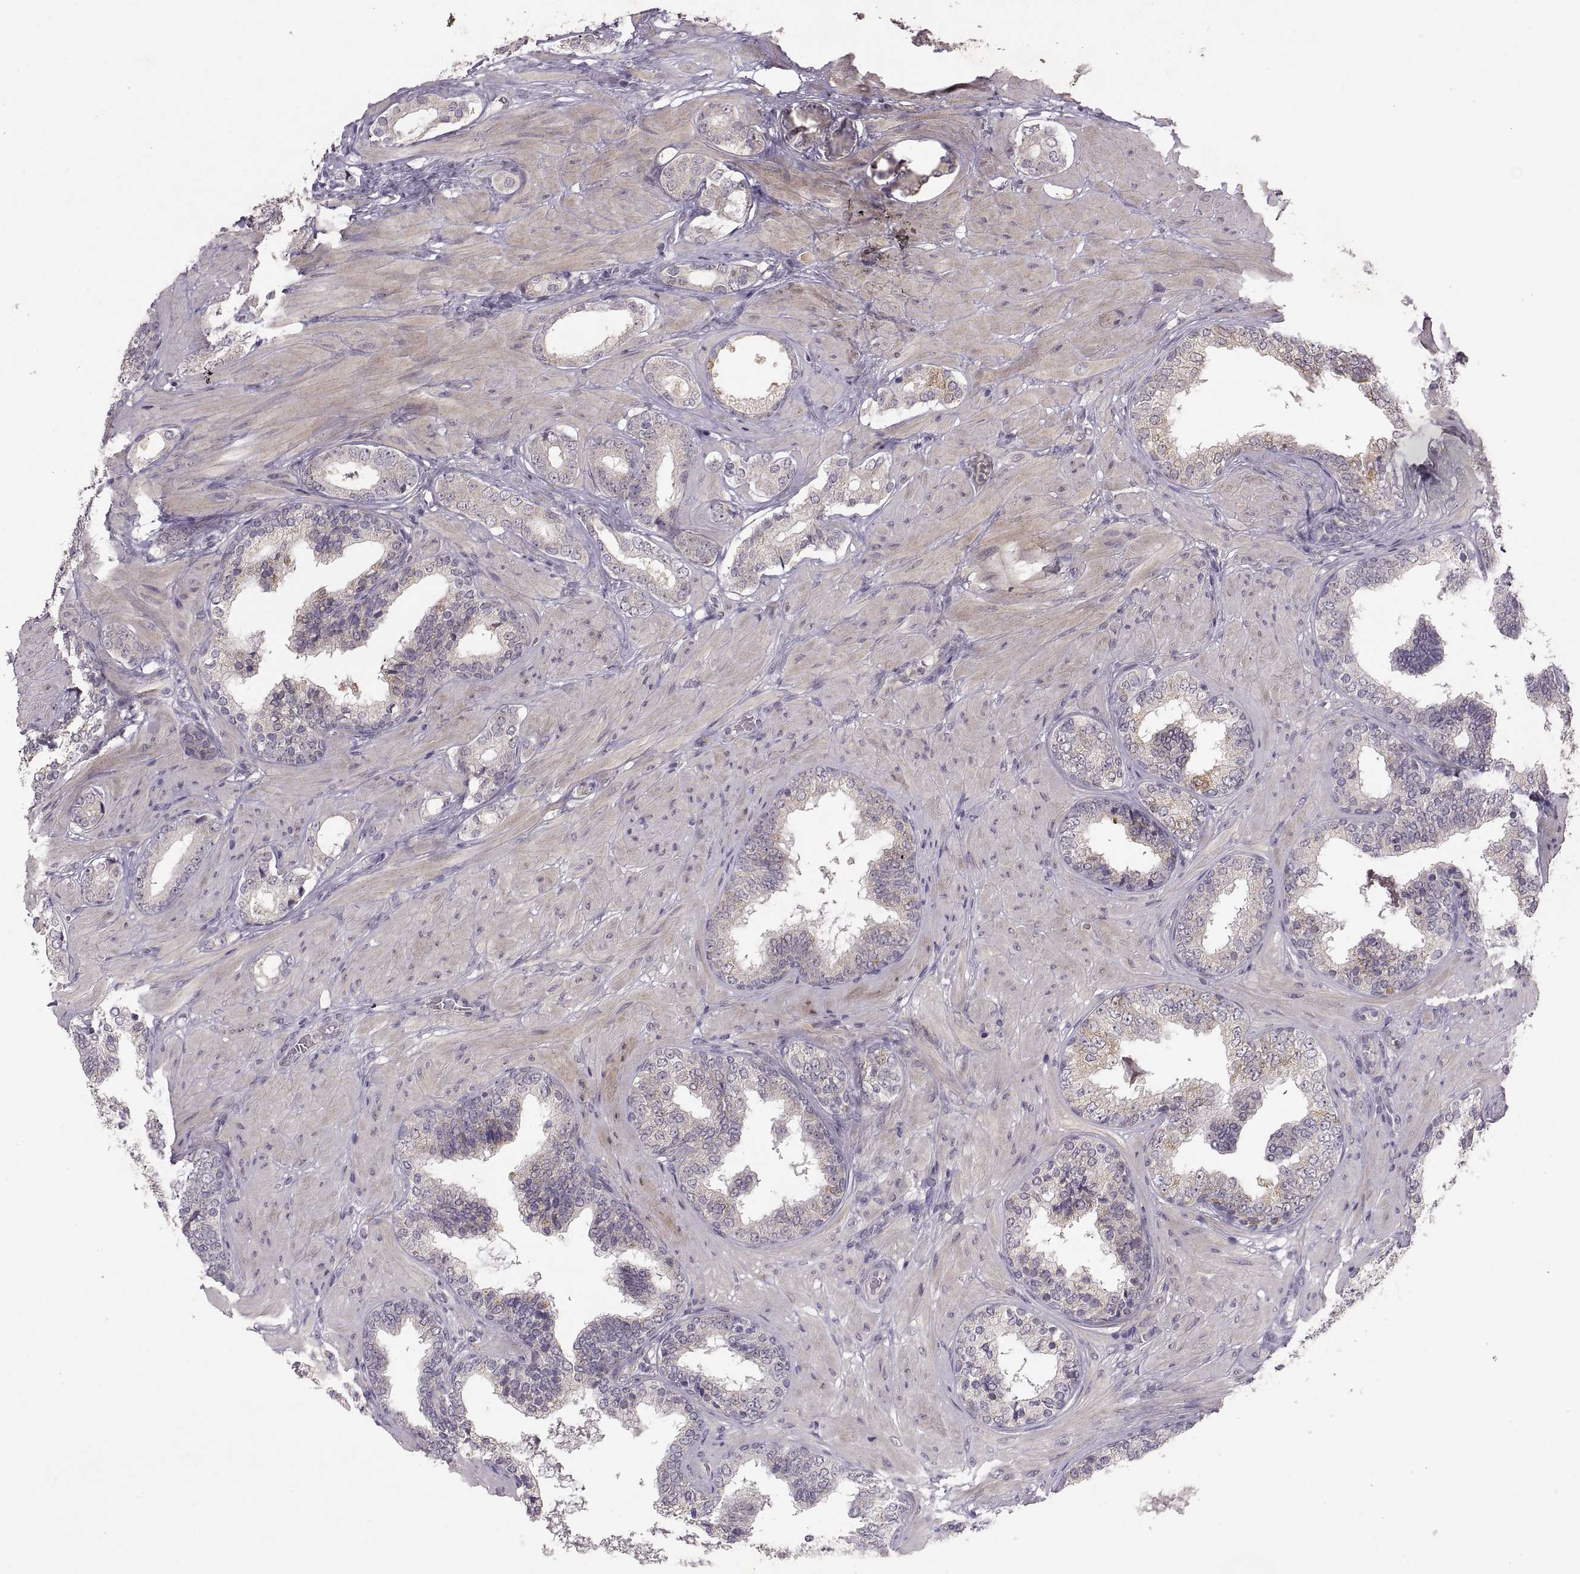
{"staining": {"intensity": "weak", "quantity": "<25%", "location": "cytoplasmic/membranous"}, "tissue": "prostate cancer", "cell_type": "Tumor cells", "image_type": "cancer", "snomed": [{"axis": "morphology", "description": "Adenocarcinoma, Low grade"}, {"axis": "topography", "description": "Prostate"}], "caption": "Tumor cells are negative for protein expression in human prostate cancer.", "gene": "HMGCR", "patient": {"sex": "male", "age": 60}}